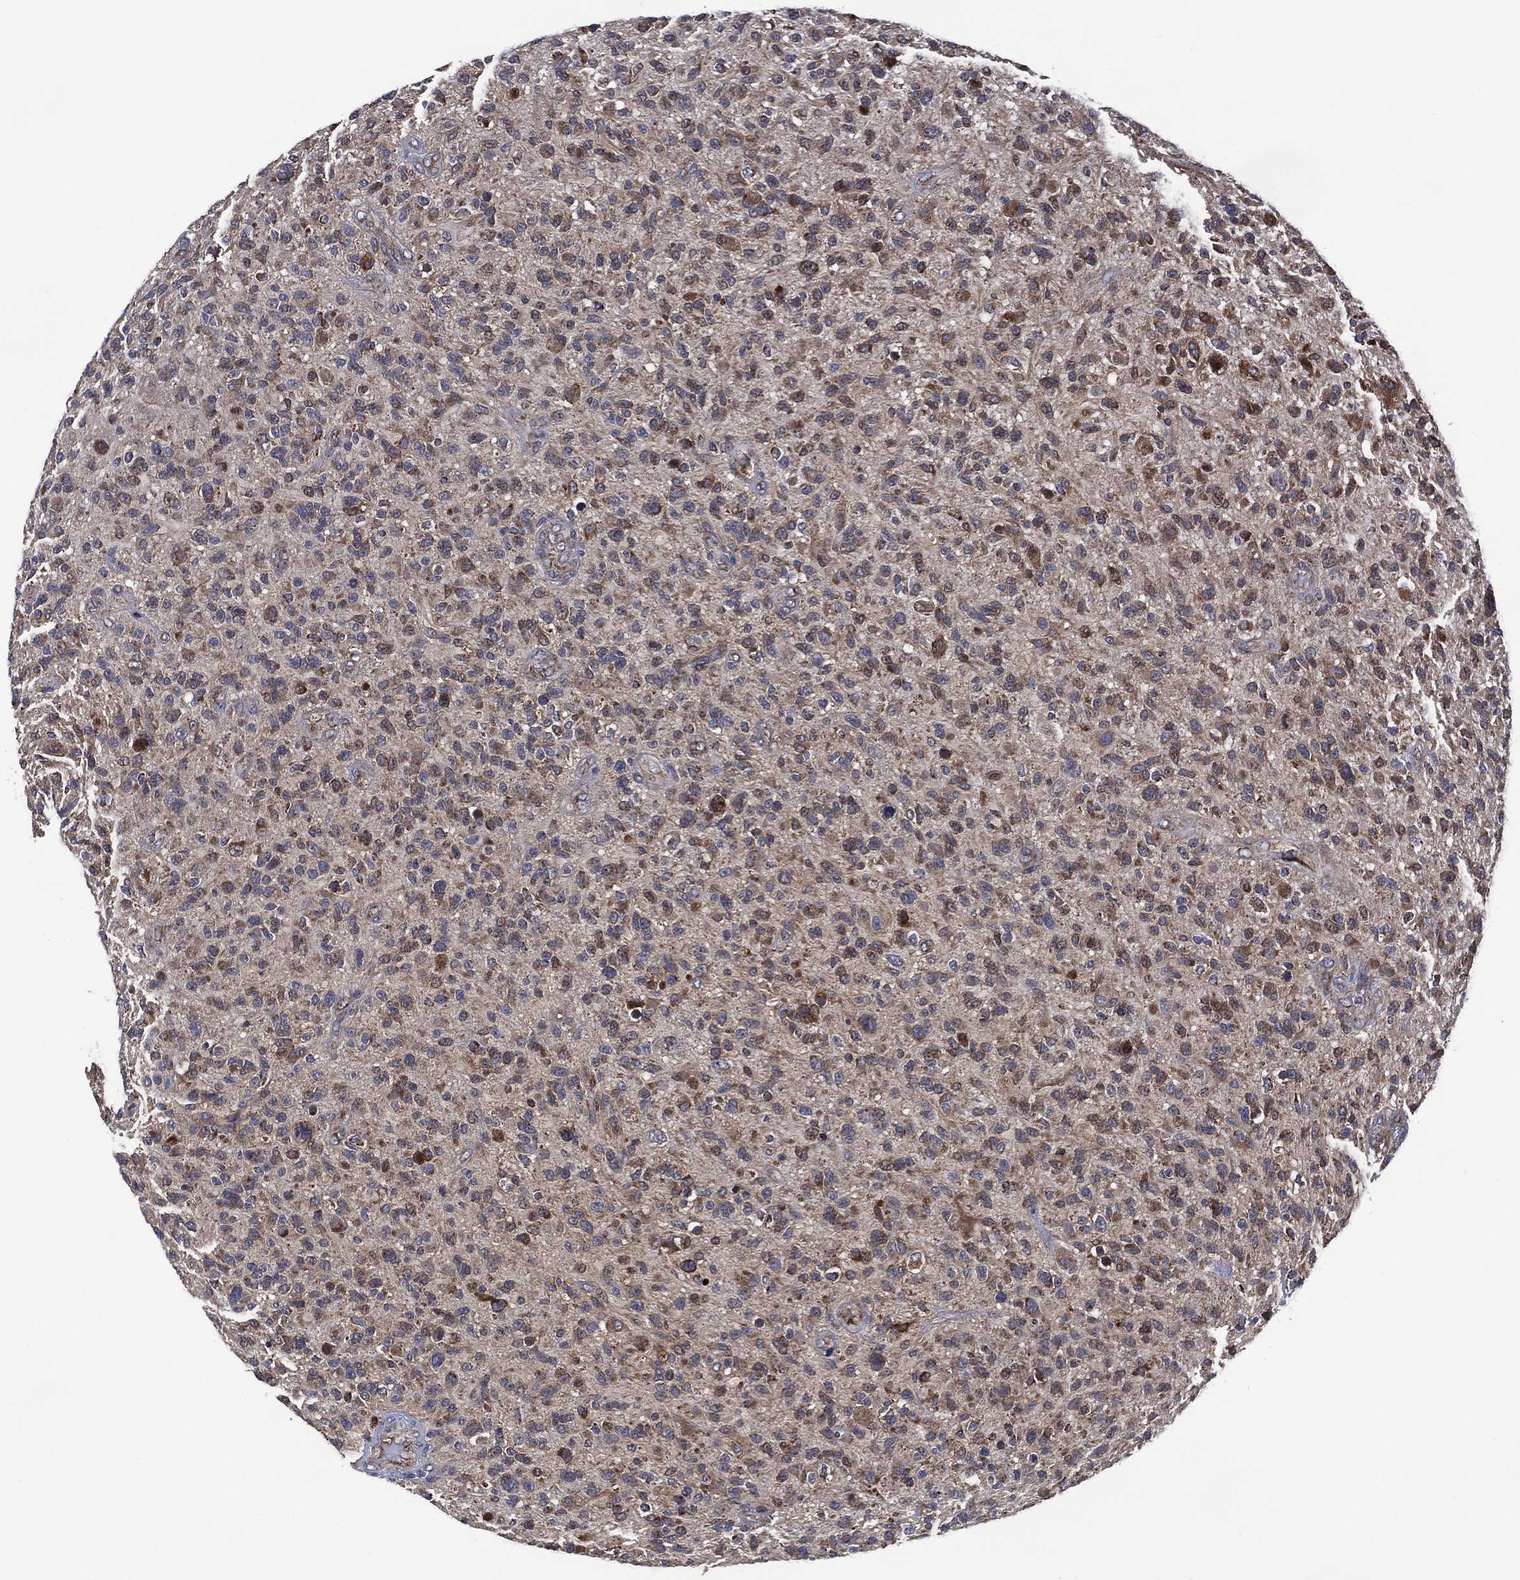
{"staining": {"intensity": "moderate", "quantity": "<25%", "location": "cytoplasmic/membranous"}, "tissue": "glioma", "cell_type": "Tumor cells", "image_type": "cancer", "snomed": [{"axis": "morphology", "description": "Glioma, malignant, High grade"}, {"axis": "topography", "description": "Brain"}], "caption": "Immunohistochemistry of human malignant glioma (high-grade) demonstrates low levels of moderate cytoplasmic/membranous positivity in about <25% of tumor cells. The staining is performed using DAB (3,3'-diaminobenzidine) brown chromogen to label protein expression. The nuclei are counter-stained blue using hematoxylin.", "gene": "HTD2", "patient": {"sex": "male", "age": 47}}